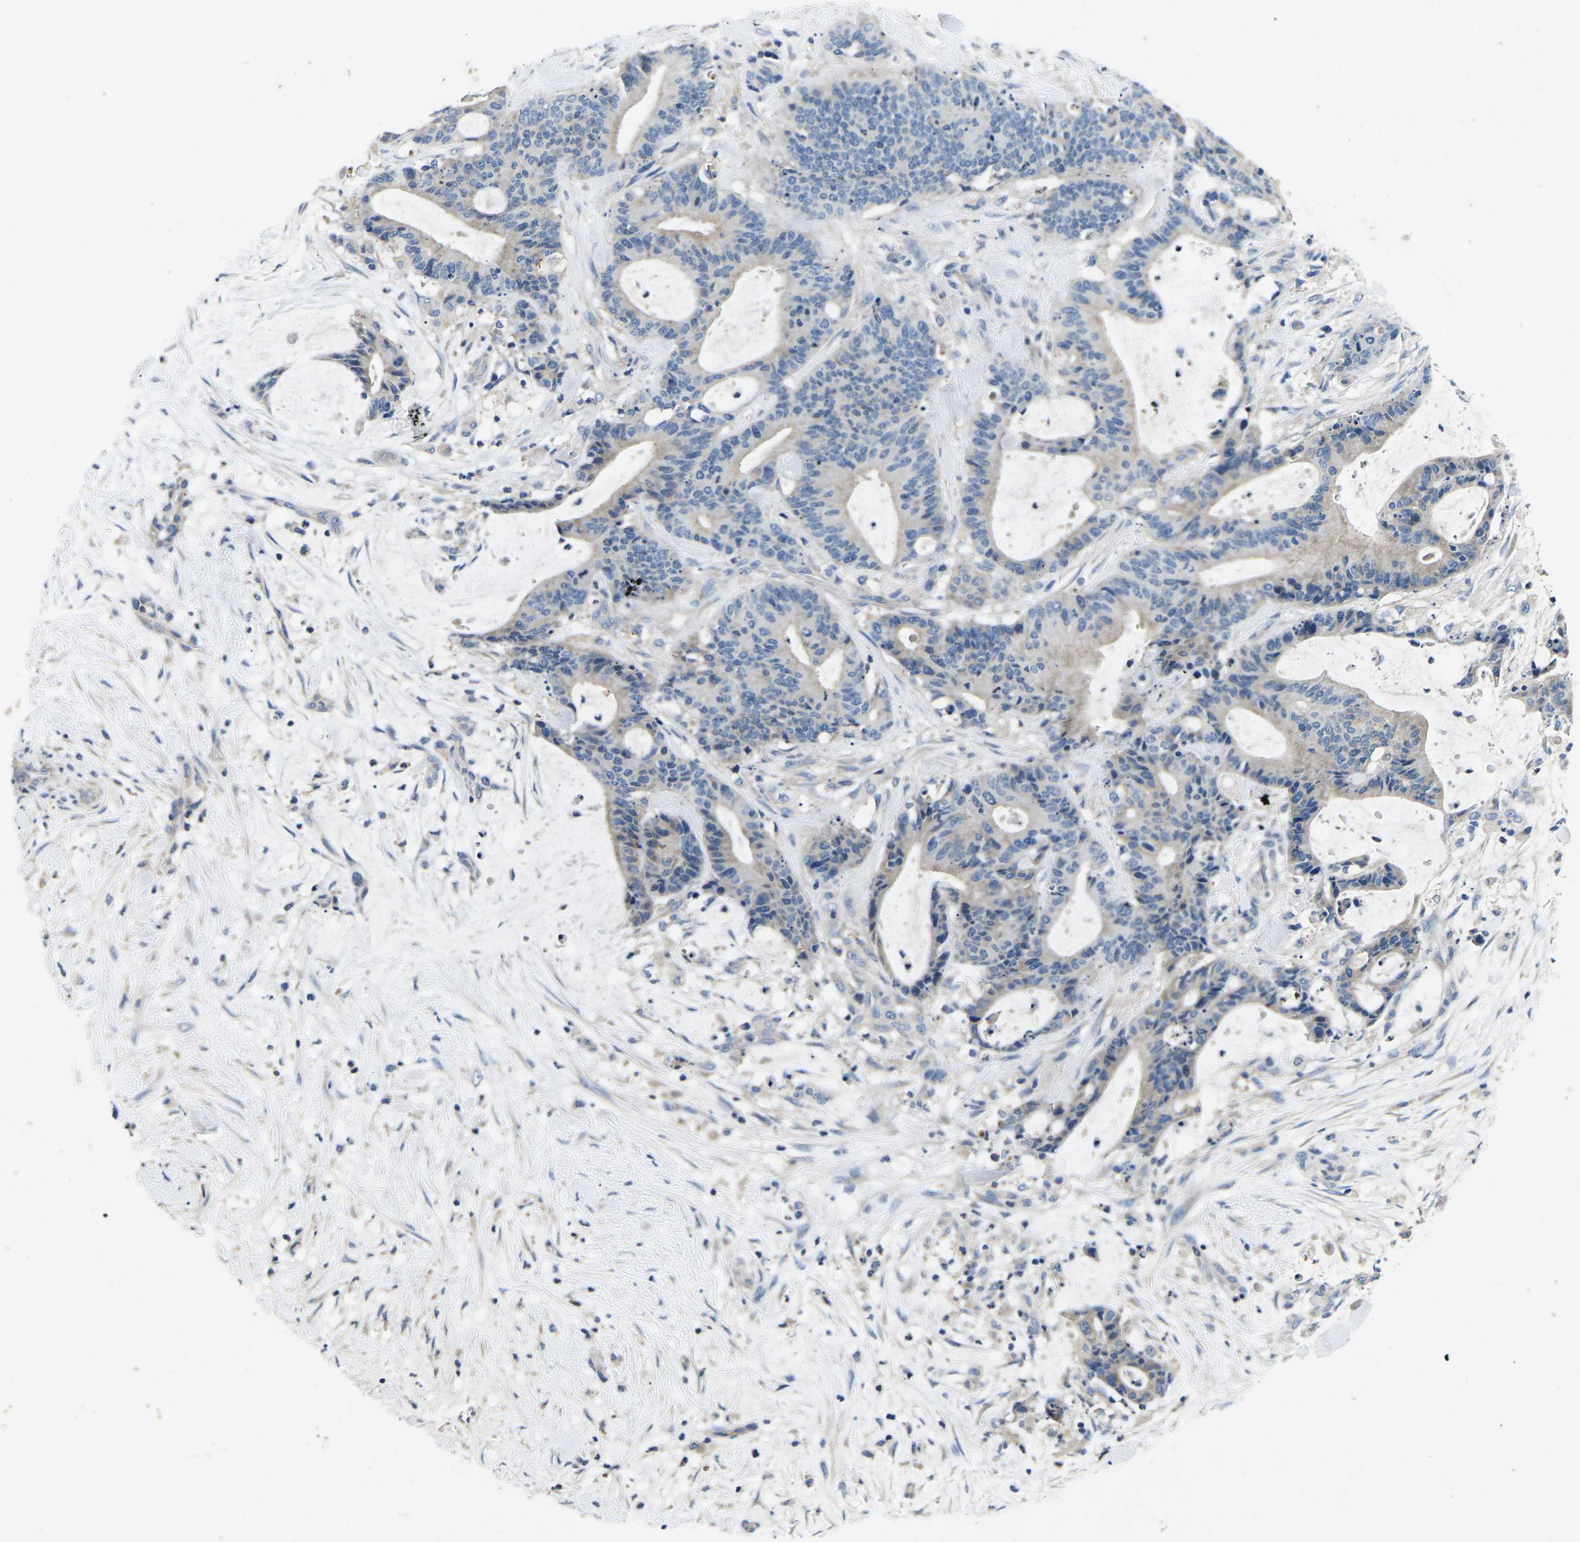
{"staining": {"intensity": "weak", "quantity": "<25%", "location": "cytoplasmic/membranous"}, "tissue": "liver cancer", "cell_type": "Tumor cells", "image_type": "cancer", "snomed": [{"axis": "morphology", "description": "Cholangiocarcinoma"}, {"axis": "topography", "description": "Liver"}], "caption": "Tumor cells are negative for protein expression in human liver cancer (cholangiocarcinoma). (DAB IHC visualized using brightfield microscopy, high magnification).", "gene": "PDCD6IP", "patient": {"sex": "female", "age": 73}}